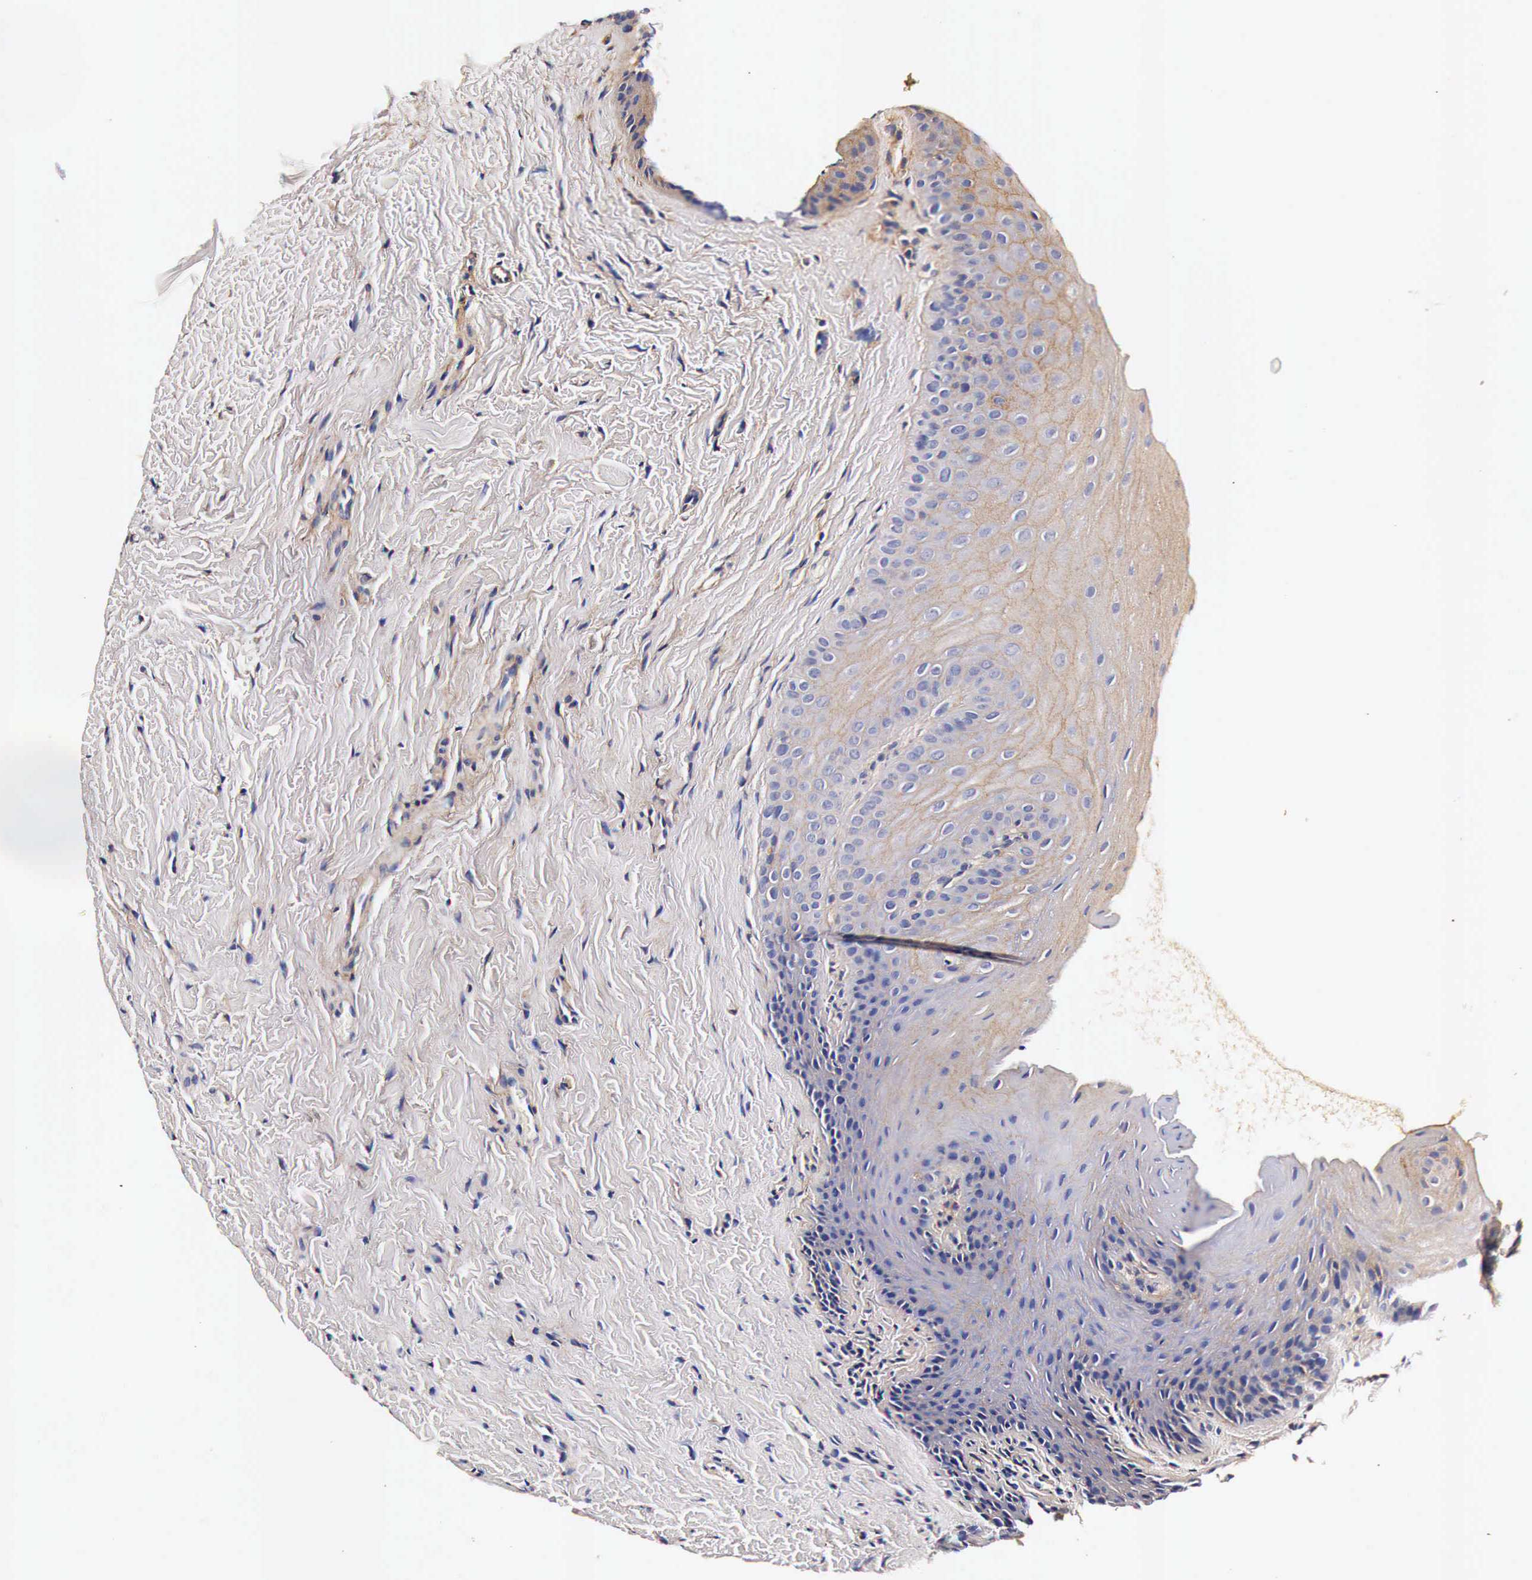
{"staining": {"intensity": "weak", "quantity": "25%-75%", "location": "cytoplasmic/membranous"}, "tissue": "oral mucosa", "cell_type": "Squamous epithelial cells", "image_type": "normal", "snomed": [{"axis": "morphology", "description": "Normal tissue, NOS"}, {"axis": "topography", "description": "Oral tissue"}], "caption": "High-magnification brightfield microscopy of normal oral mucosa stained with DAB (3,3'-diaminobenzidine) (brown) and counterstained with hematoxylin (blue). squamous epithelial cells exhibit weak cytoplasmic/membranous positivity is present in about25%-75% of cells. Immunohistochemistry stains the protein in brown and the nuclei are stained blue.", "gene": "RP2", "patient": {"sex": "female", "age": 23}}